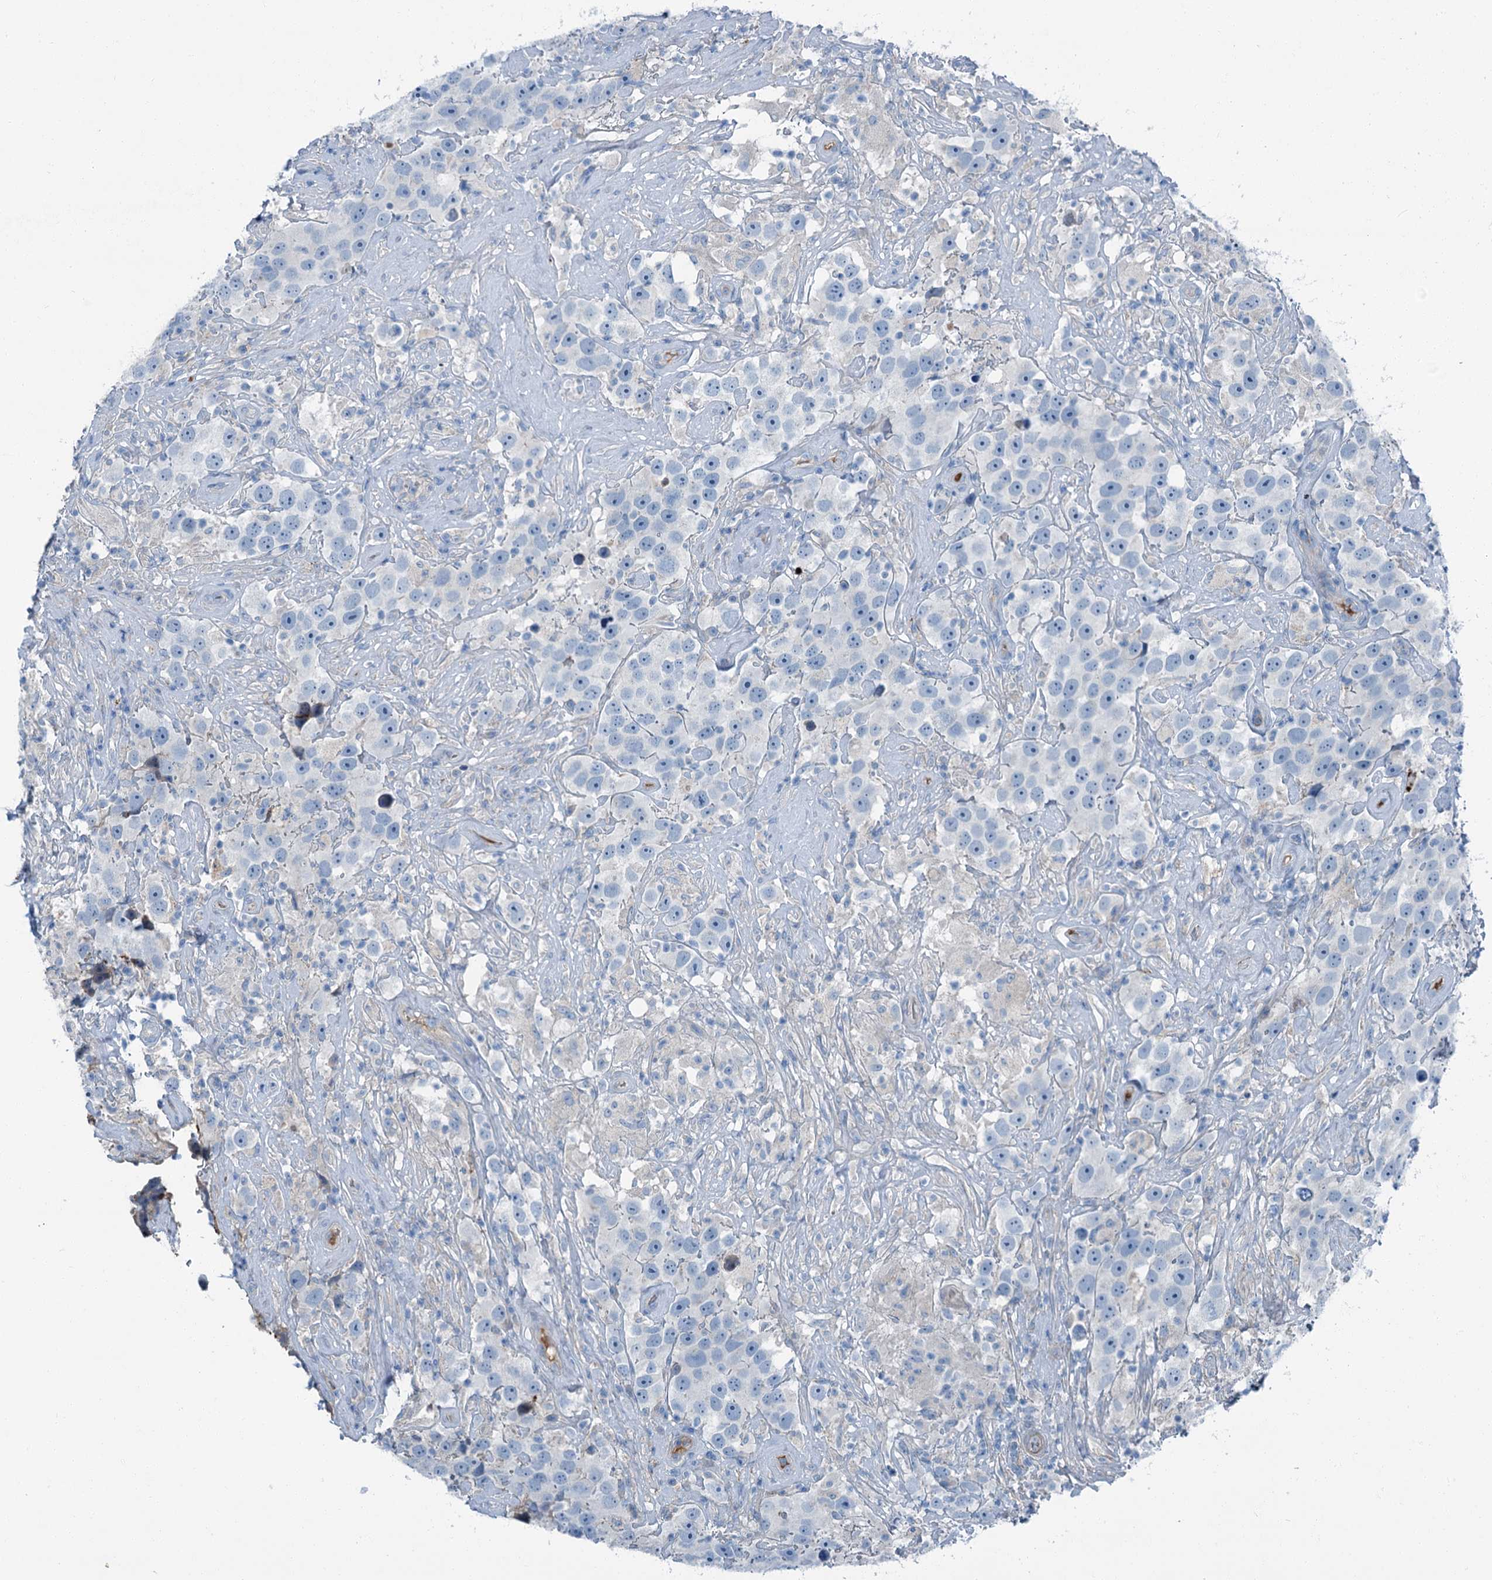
{"staining": {"intensity": "negative", "quantity": "none", "location": "none"}, "tissue": "testis cancer", "cell_type": "Tumor cells", "image_type": "cancer", "snomed": [{"axis": "morphology", "description": "Seminoma, NOS"}, {"axis": "topography", "description": "Testis"}], "caption": "Testis seminoma was stained to show a protein in brown. There is no significant expression in tumor cells.", "gene": "AXL", "patient": {"sex": "male", "age": 49}}